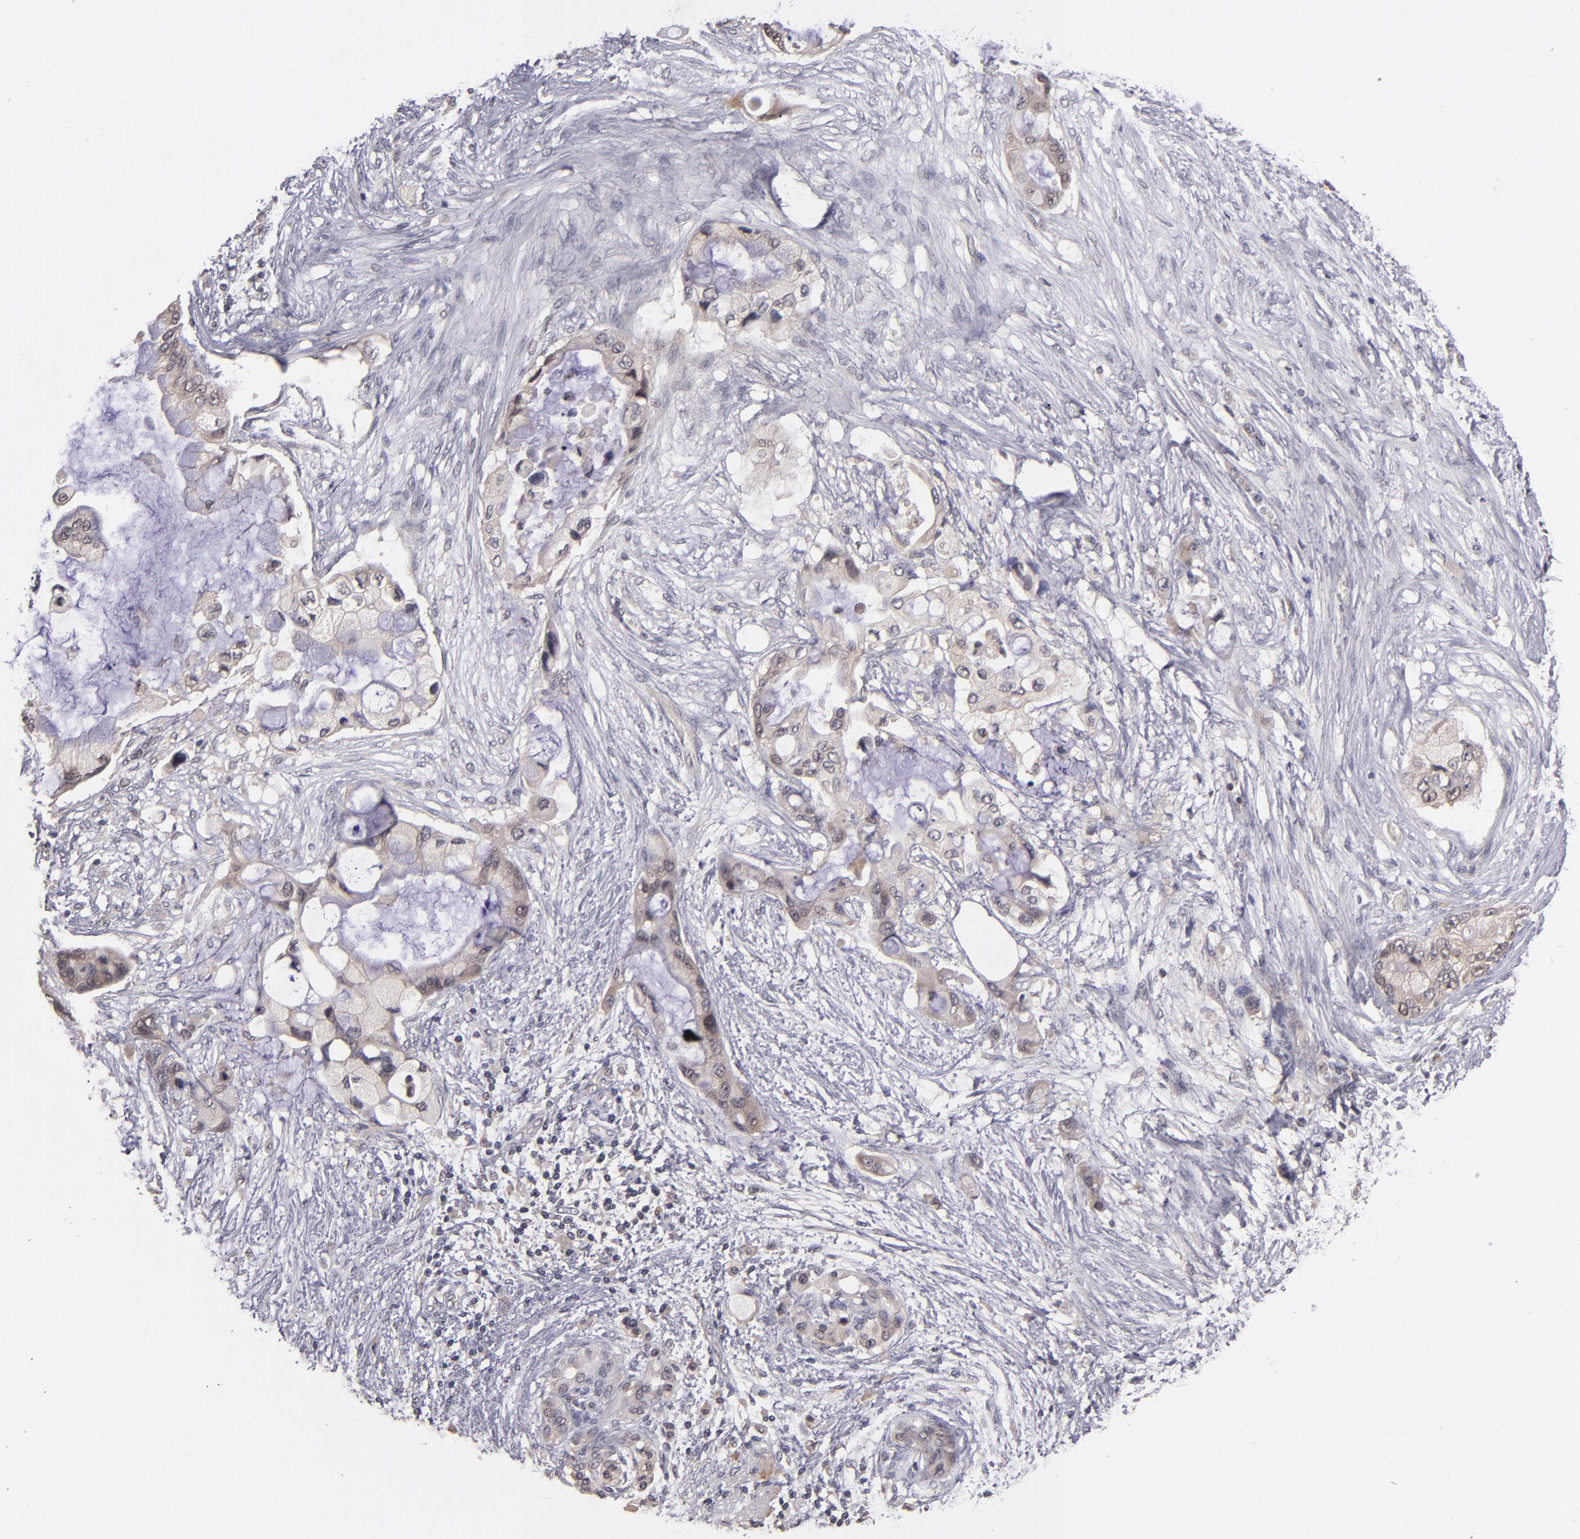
{"staining": {"intensity": "weak", "quantity": "<25%", "location": "nuclear"}, "tissue": "pancreatic cancer", "cell_type": "Tumor cells", "image_type": "cancer", "snomed": [{"axis": "morphology", "description": "Adenocarcinoma, NOS"}, {"axis": "topography", "description": "Pancreas"}], "caption": "Tumor cells are negative for protein expression in human adenocarcinoma (pancreatic).", "gene": "CDC7", "patient": {"sex": "female", "age": 59}}